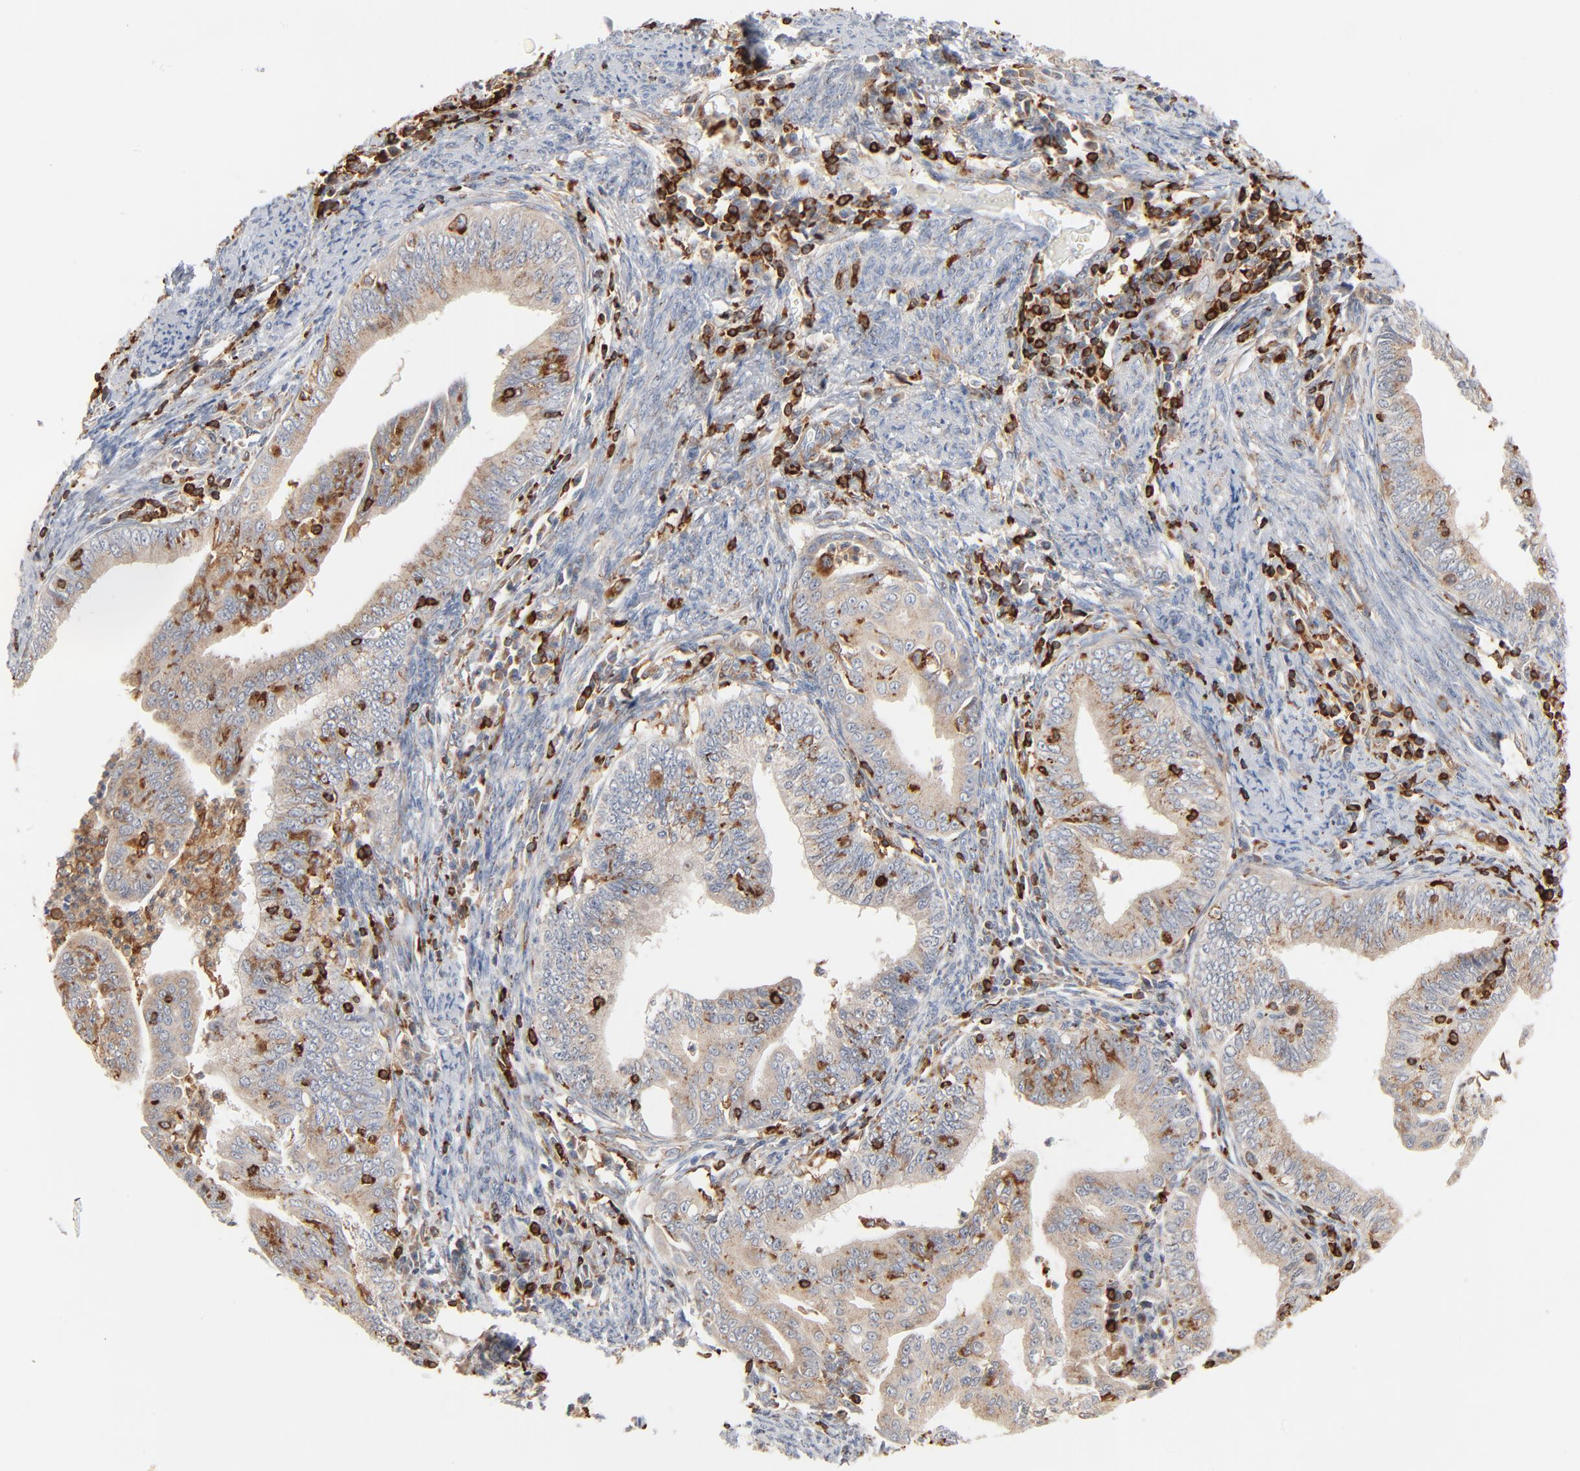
{"staining": {"intensity": "weak", "quantity": ">75%", "location": "cytoplasmic/membranous"}, "tissue": "endometrial cancer", "cell_type": "Tumor cells", "image_type": "cancer", "snomed": [{"axis": "morphology", "description": "Adenocarcinoma, NOS"}, {"axis": "topography", "description": "Endometrium"}], "caption": "Endometrial adenocarcinoma was stained to show a protein in brown. There is low levels of weak cytoplasmic/membranous staining in approximately >75% of tumor cells. The staining is performed using DAB (3,3'-diaminobenzidine) brown chromogen to label protein expression. The nuclei are counter-stained blue using hematoxylin.", "gene": "SH3KBP1", "patient": {"sex": "female", "age": 66}}